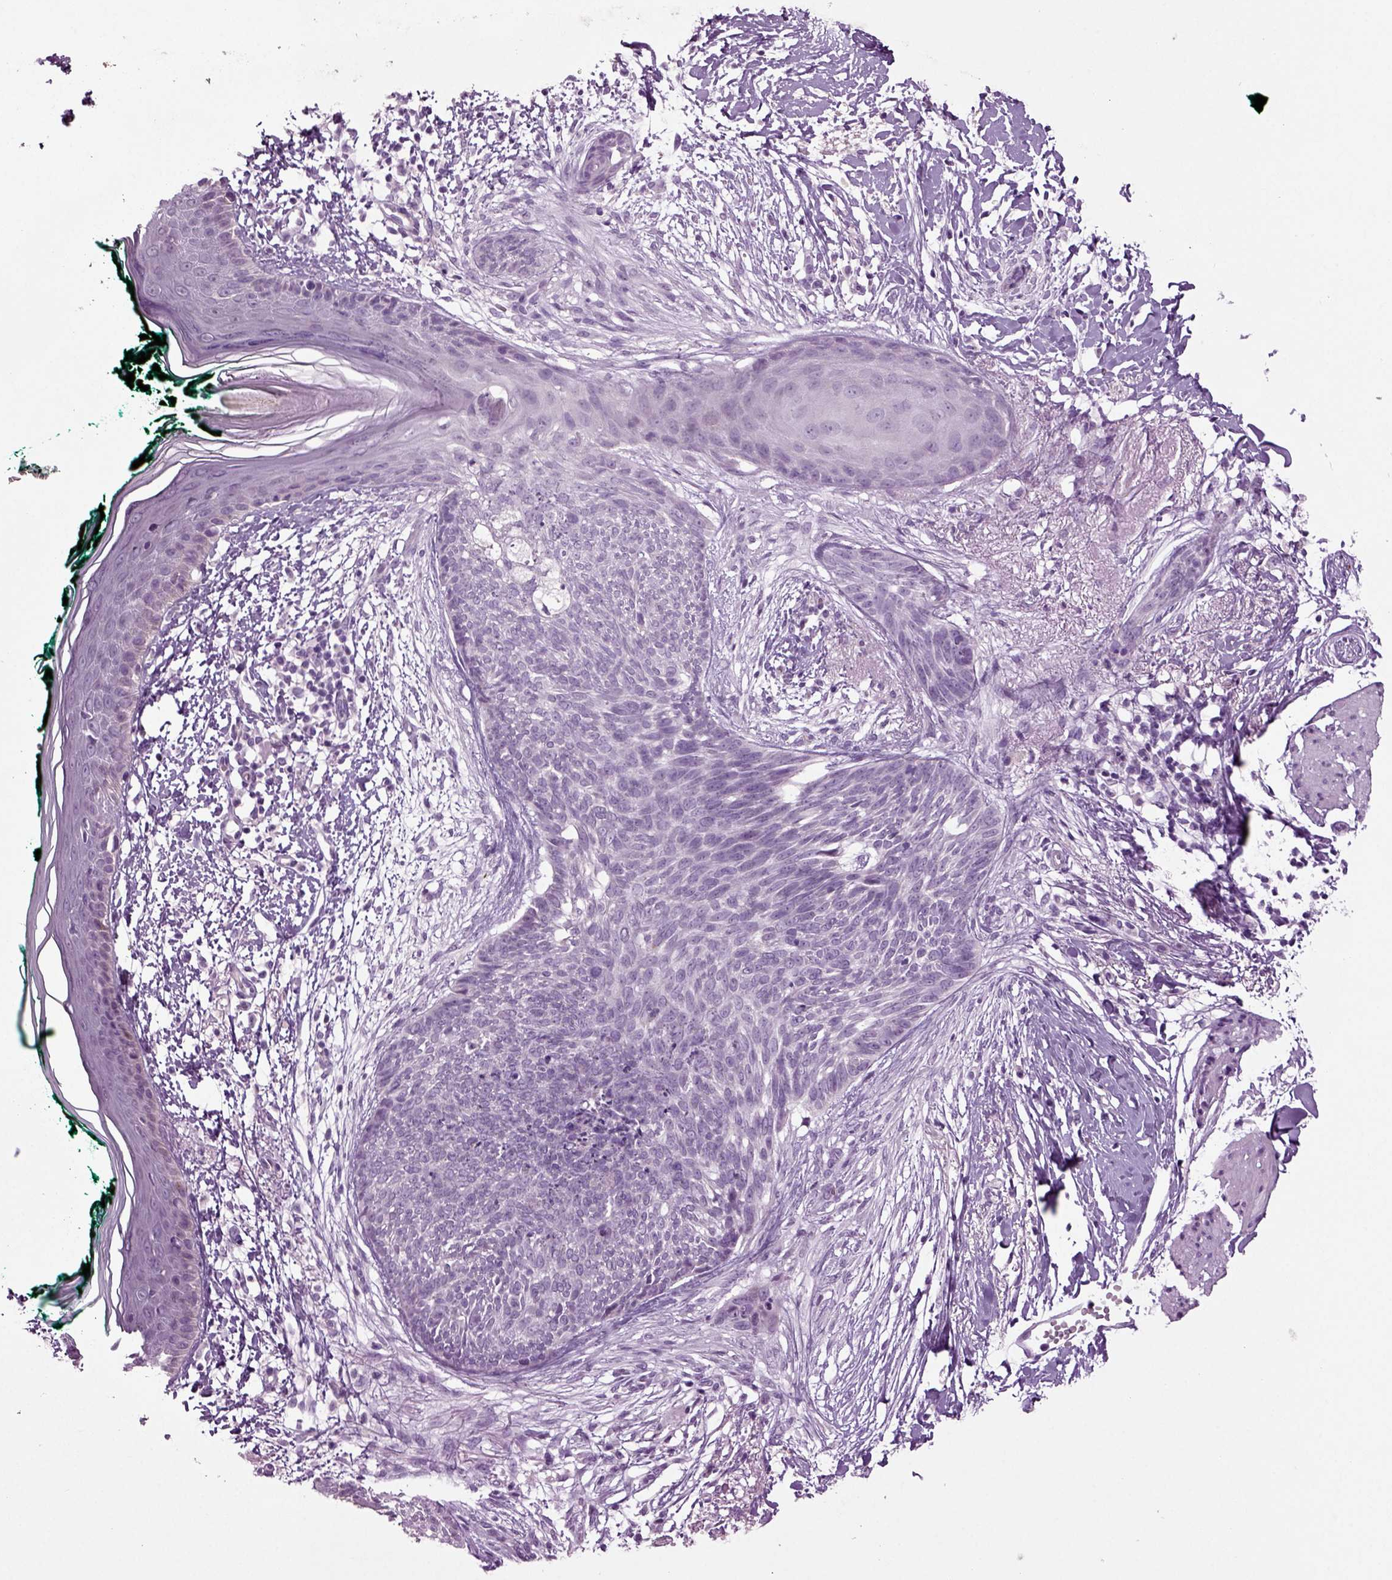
{"staining": {"intensity": "negative", "quantity": "none", "location": "none"}, "tissue": "skin cancer", "cell_type": "Tumor cells", "image_type": "cancer", "snomed": [{"axis": "morphology", "description": "Normal tissue, NOS"}, {"axis": "morphology", "description": "Basal cell carcinoma"}, {"axis": "topography", "description": "Skin"}], "caption": "The immunohistochemistry (IHC) micrograph has no significant staining in tumor cells of basal cell carcinoma (skin) tissue. The staining is performed using DAB (3,3'-diaminobenzidine) brown chromogen with nuclei counter-stained in using hematoxylin.", "gene": "SLC17A6", "patient": {"sex": "male", "age": 84}}